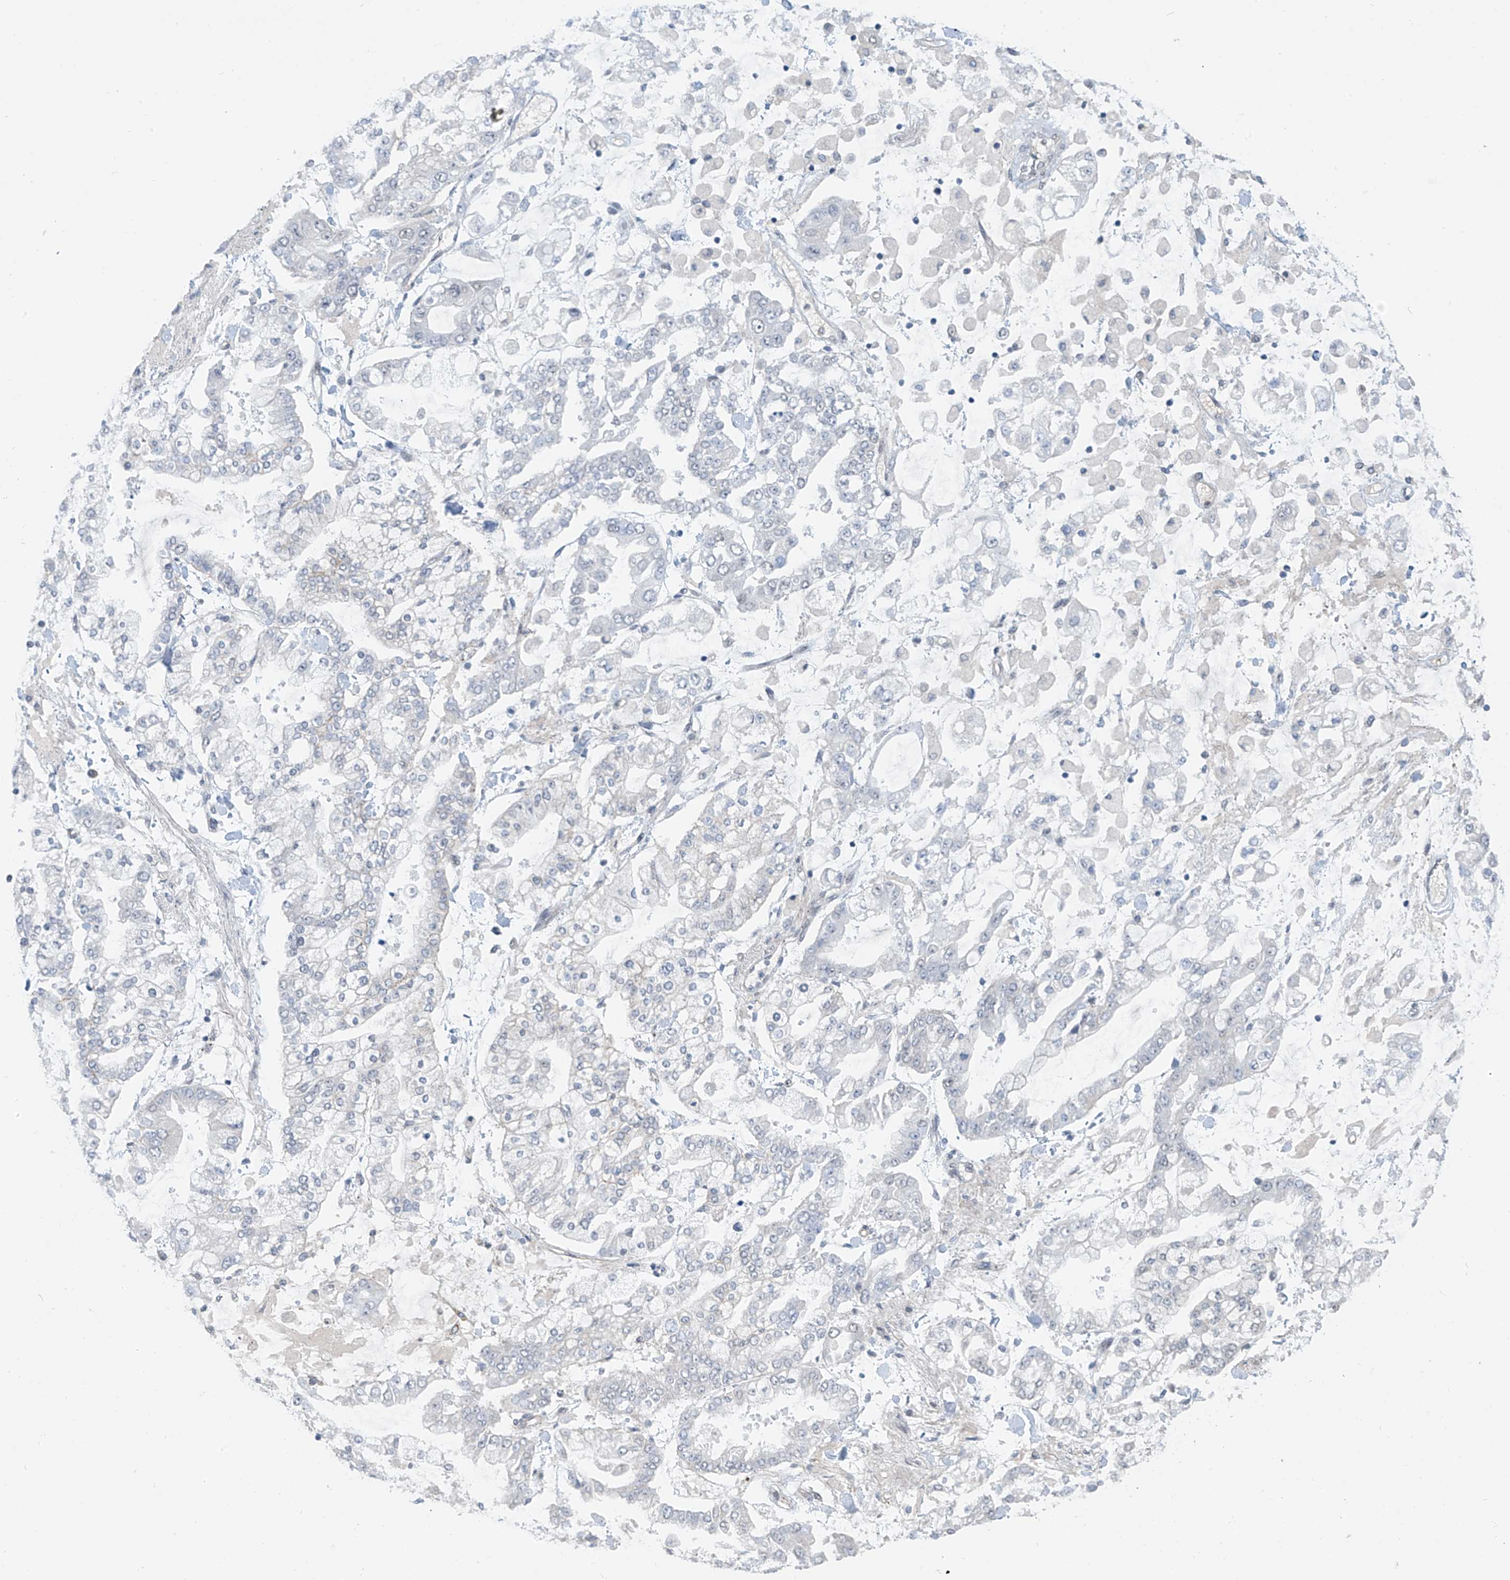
{"staining": {"intensity": "negative", "quantity": "none", "location": "none"}, "tissue": "stomach cancer", "cell_type": "Tumor cells", "image_type": "cancer", "snomed": [{"axis": "morphology", "description": "Normal tissue, NOS"}, {"axis": "morphology", "description": "Adenocarcinoma, NOS"}, {"axis": "topography", "description": "Stomach, upper"}, {"axis": "topography", "description": "Stomach"}], "caption": "An immunohistochemistry image of adenocarcinoma (stomach) is shown. There is no staining in tumor cells of adenocarcinoma (stomach).", "gene": "MCM9", "patient": {"sex": "male", "age": 76}}